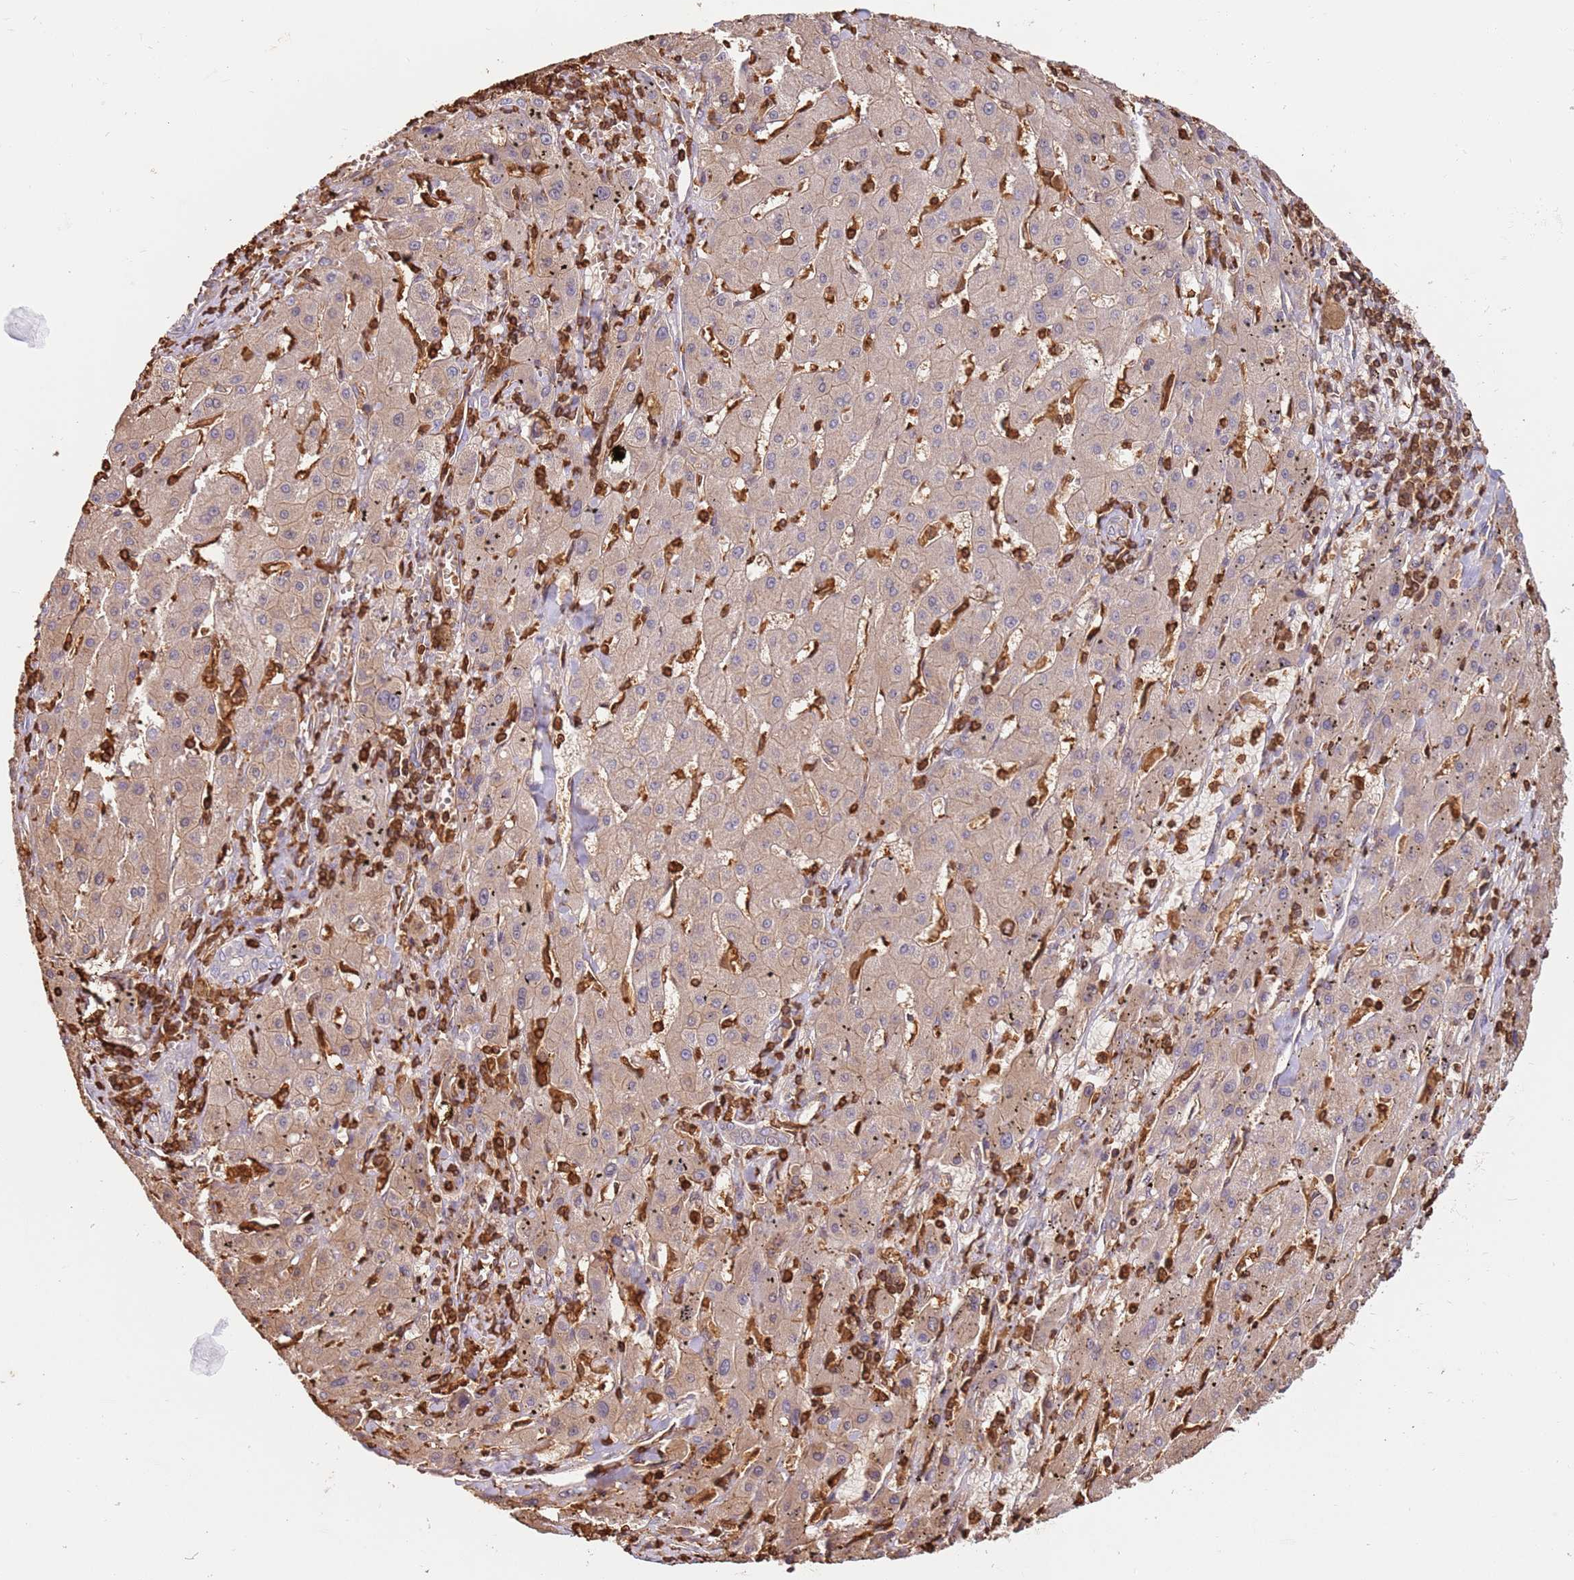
{"staining": {"intensity": "weak", "quantity": "25%-75%", "location": "cytoplasmic/membranous"}, "tissue": "liver cancer", "cell_type": "Tumor cells", "image_type": "cancer", "snomed": [{"axis": "morphology", "description": "Carcinoma, Hepatocellular, NOS"}, {"axis": "topography", "description": "Liver"}], "caption": "Liver cancer stained with a protein marker reveals weak staining in tumor cells.", "gene": "OR6P1", "patient": {"sex": "male", "age": 72}}